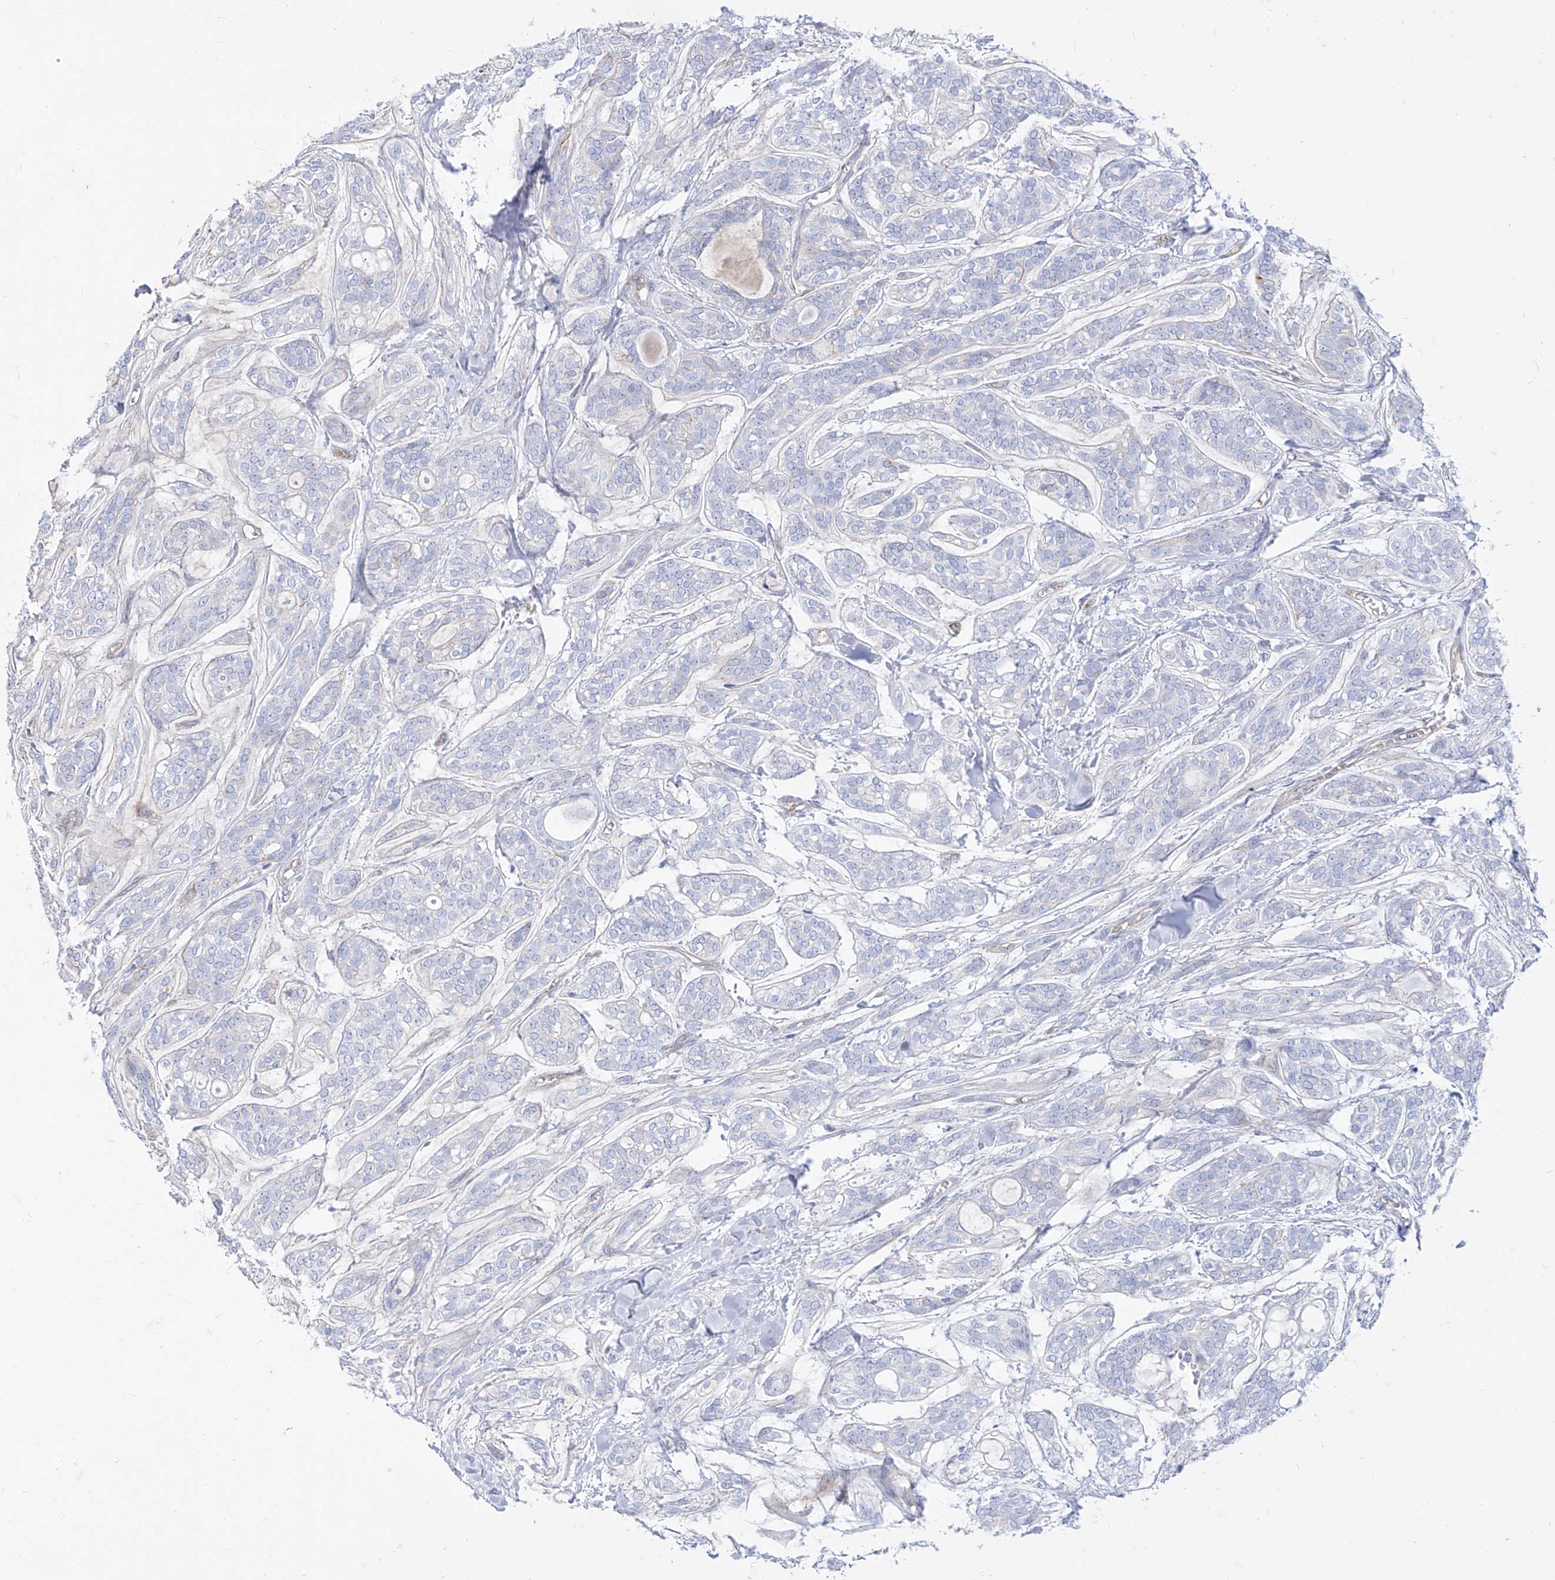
{"staining": {"intensity": "negative", "quantity": "none", "location": "none"}, "tissue": "head and neck cancer", "cell_type": "Tumor cells", "image_type": "cancer", "snomed": [{"axis": "morphology", "description": "Adenocarcinoma, NOS"}, {"axis": "topography", "description": "Head-Neck"}], "caption": "The photomicrograph exhibits no significant expression in tumor cells of head and neck cancer (adenocarcinoma).", "gene": "C1orf74", "patient": {"sex": "male", "age": 66}}